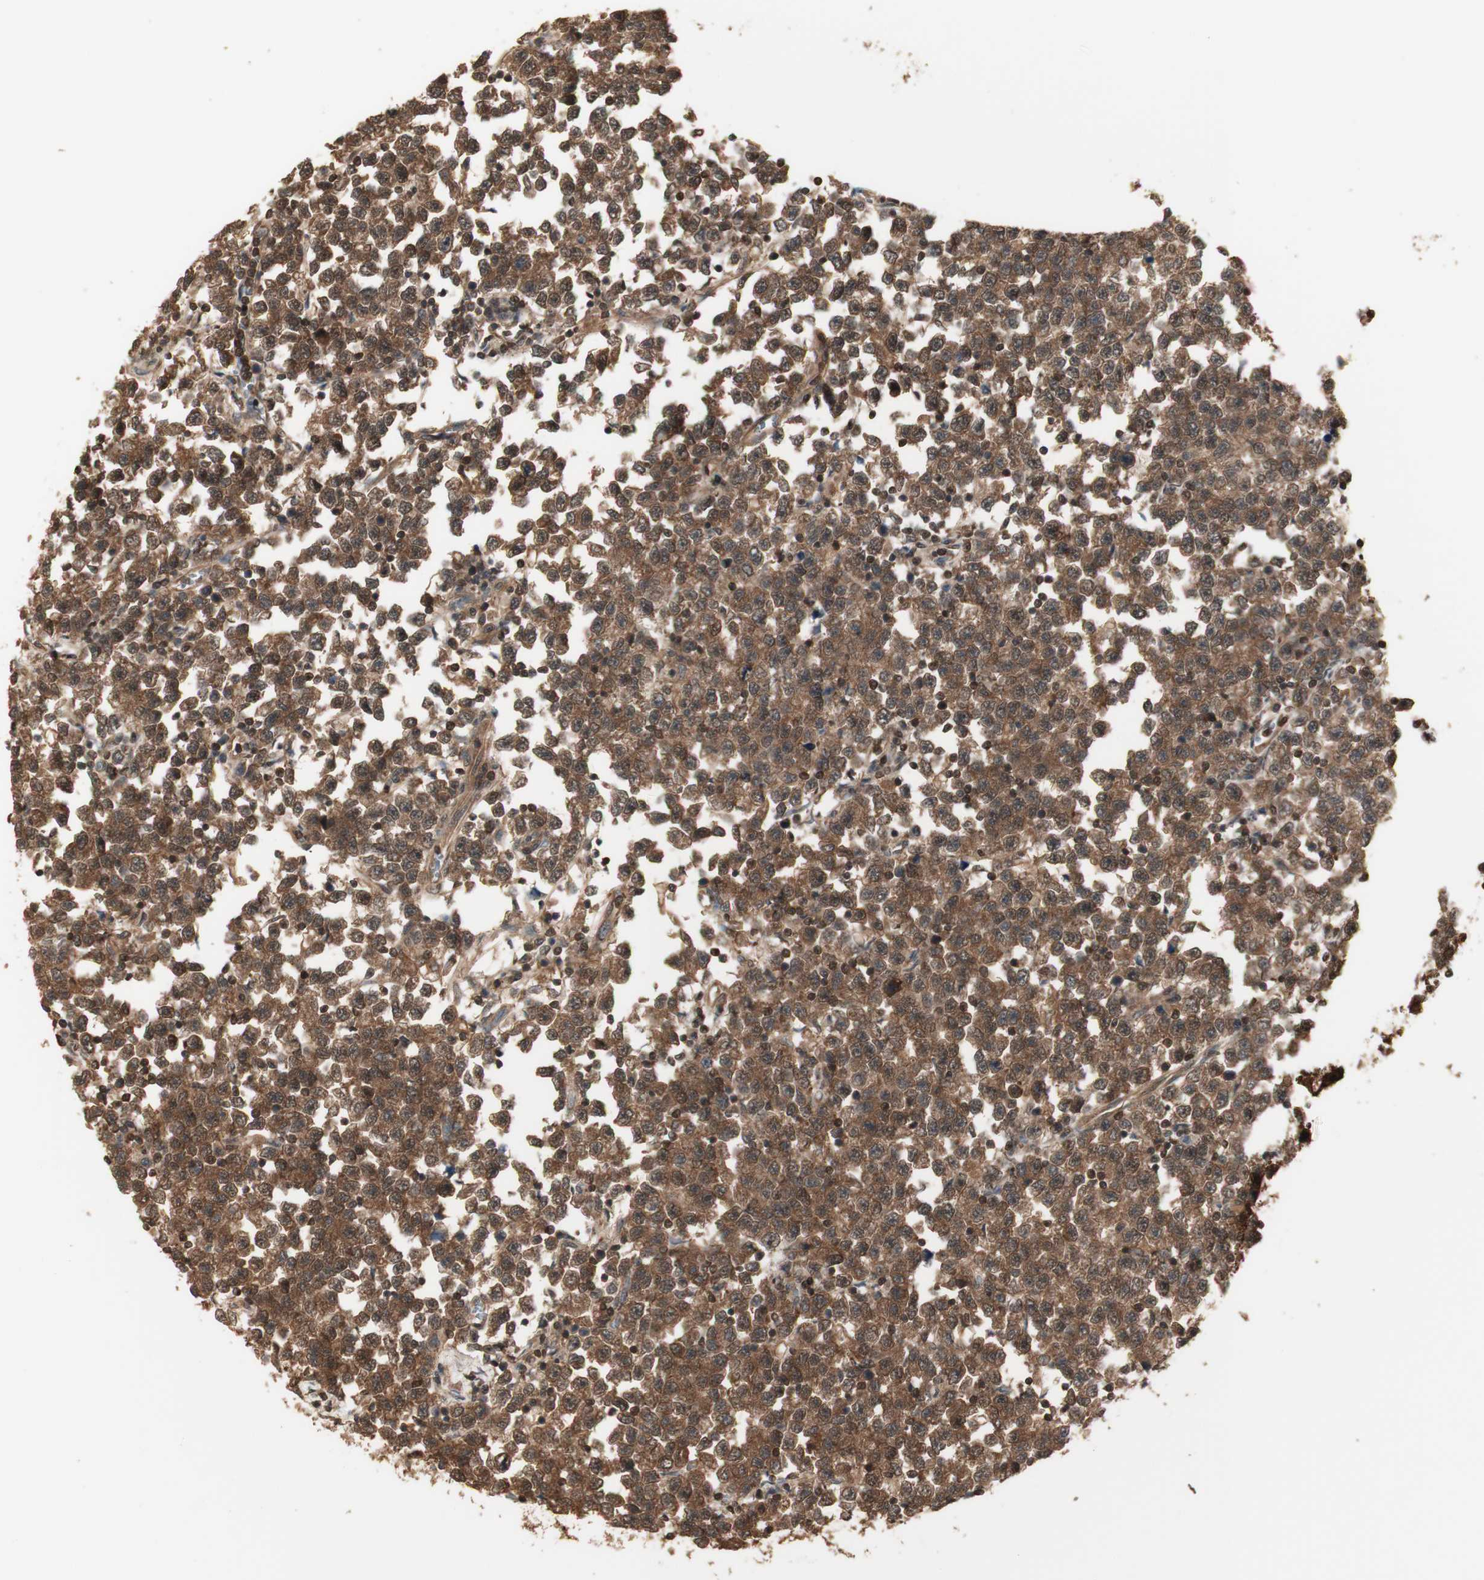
{"staining": {"intensity": "moderate", "quantity": ">75%", "location": "cytoplasmic/membranous"}, "tissue": "testis cancer", "cell_type": "Tumor cells", "image_type": "cancer", "snomed": [{"axis": "morphology", "description": "Seminoma, NOS"}, {"axis": "topography", "description": "Testis"}], "caption": "Immunohistochemical staining of human testis cancer (seminoma) displays medium levels of moderate cytoplasmic/membranous protein positivity in approximately >75% of tumor cells. (DAB (3,3'-diaminobenzidine) IHC, brown staining for protein, blue staining for nuclei).", "gene": "YWHAB", "patient": {"sex": "male", "age": 43}}